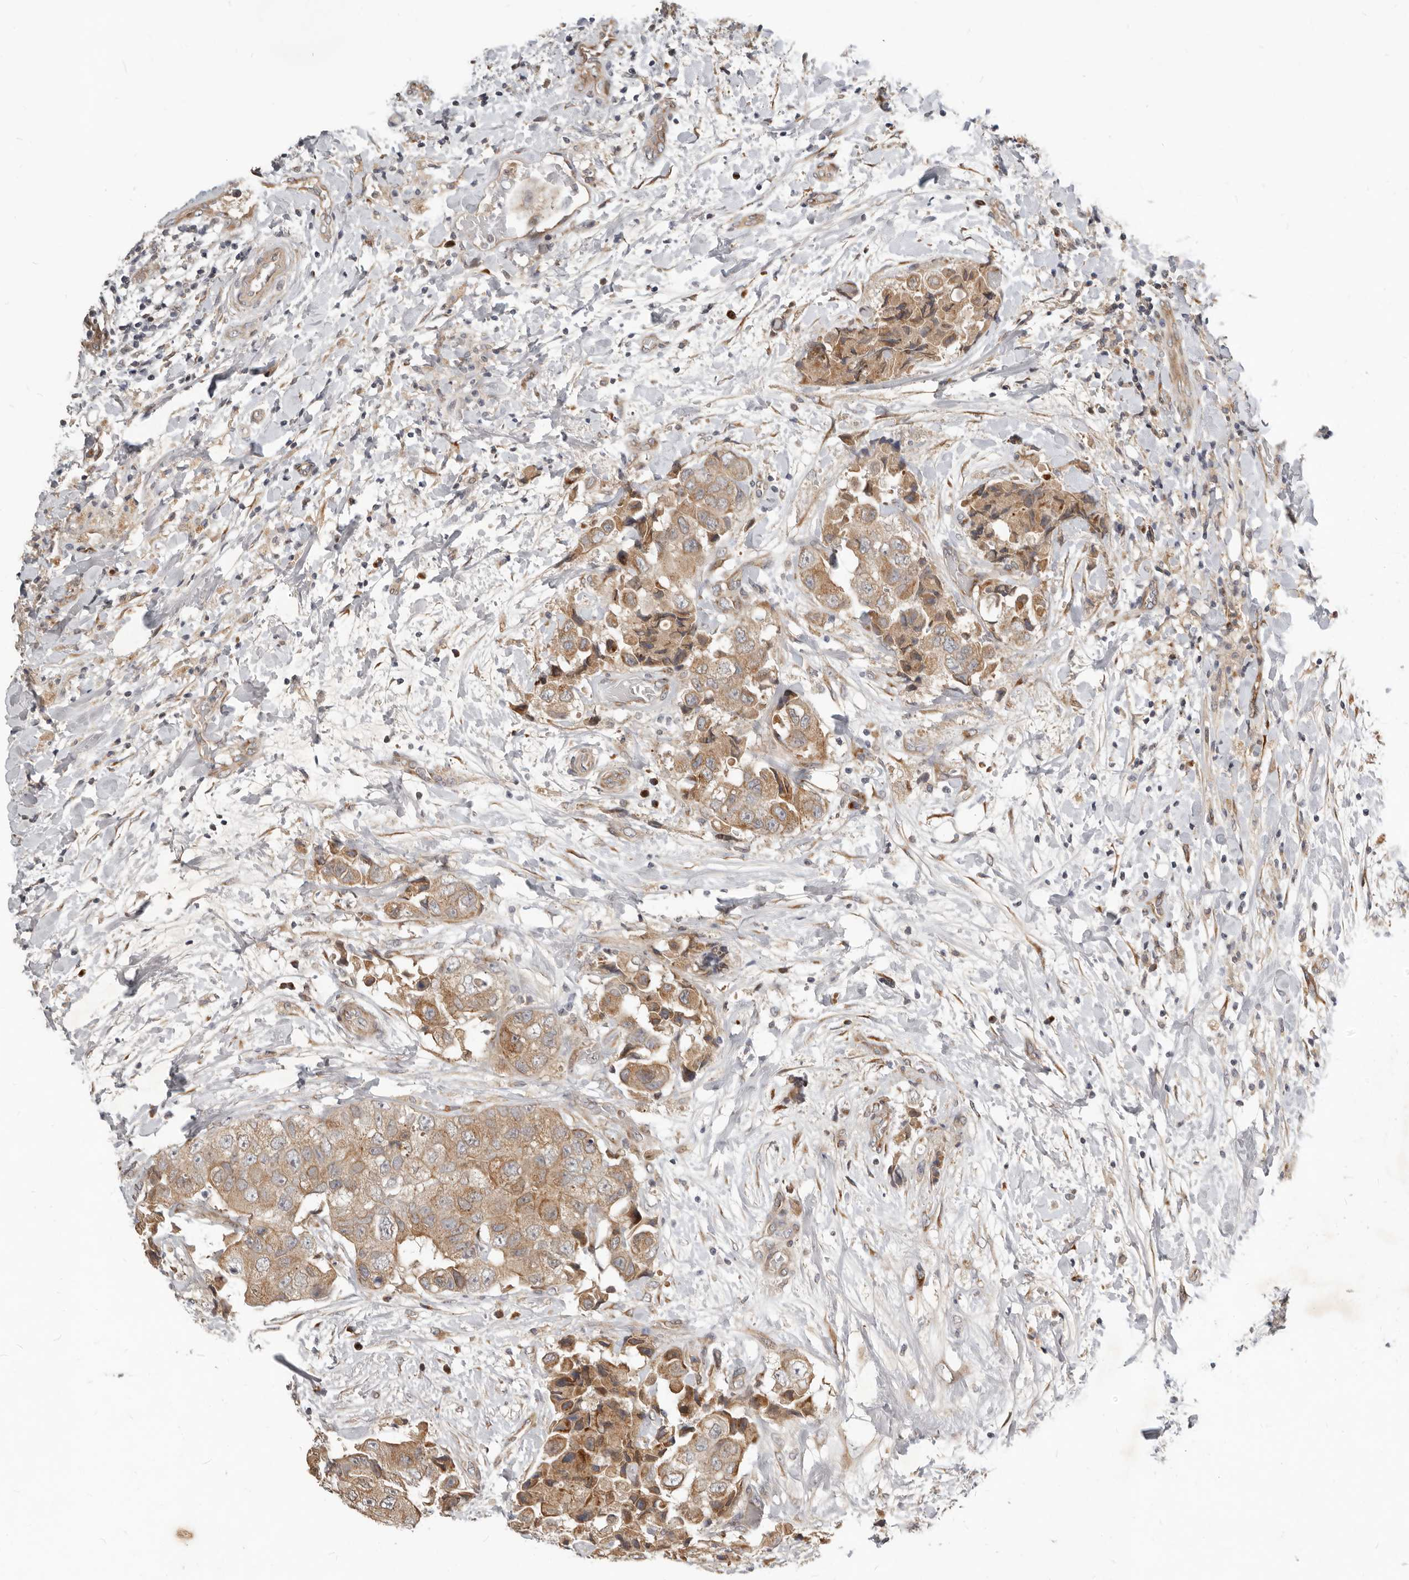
{"staining": {"intensity": "moderate", "quantity": ">75%", "location": "cytoplasmic/membranous"}, "tissue": "breast cancer", "cell_type": "Tumor cells", "image_type": "cancer", "snomed": [{"axis": "morphology", "description": "Normal tissue, NOS"}, {"axis": "morphology", "description": "Duct carcinoma"}, {"axis": "topography", "description": "Breast"}], "caption": "A micrograph showing moderate cytoplasmic/membranous expression in about >75% of tumor cells in invasive ductal carcinoma (breast), as visualized by brown immunohistochemical staining.", "gene": "NPY4R", "patient": {"sex": "female", "age": 62}}